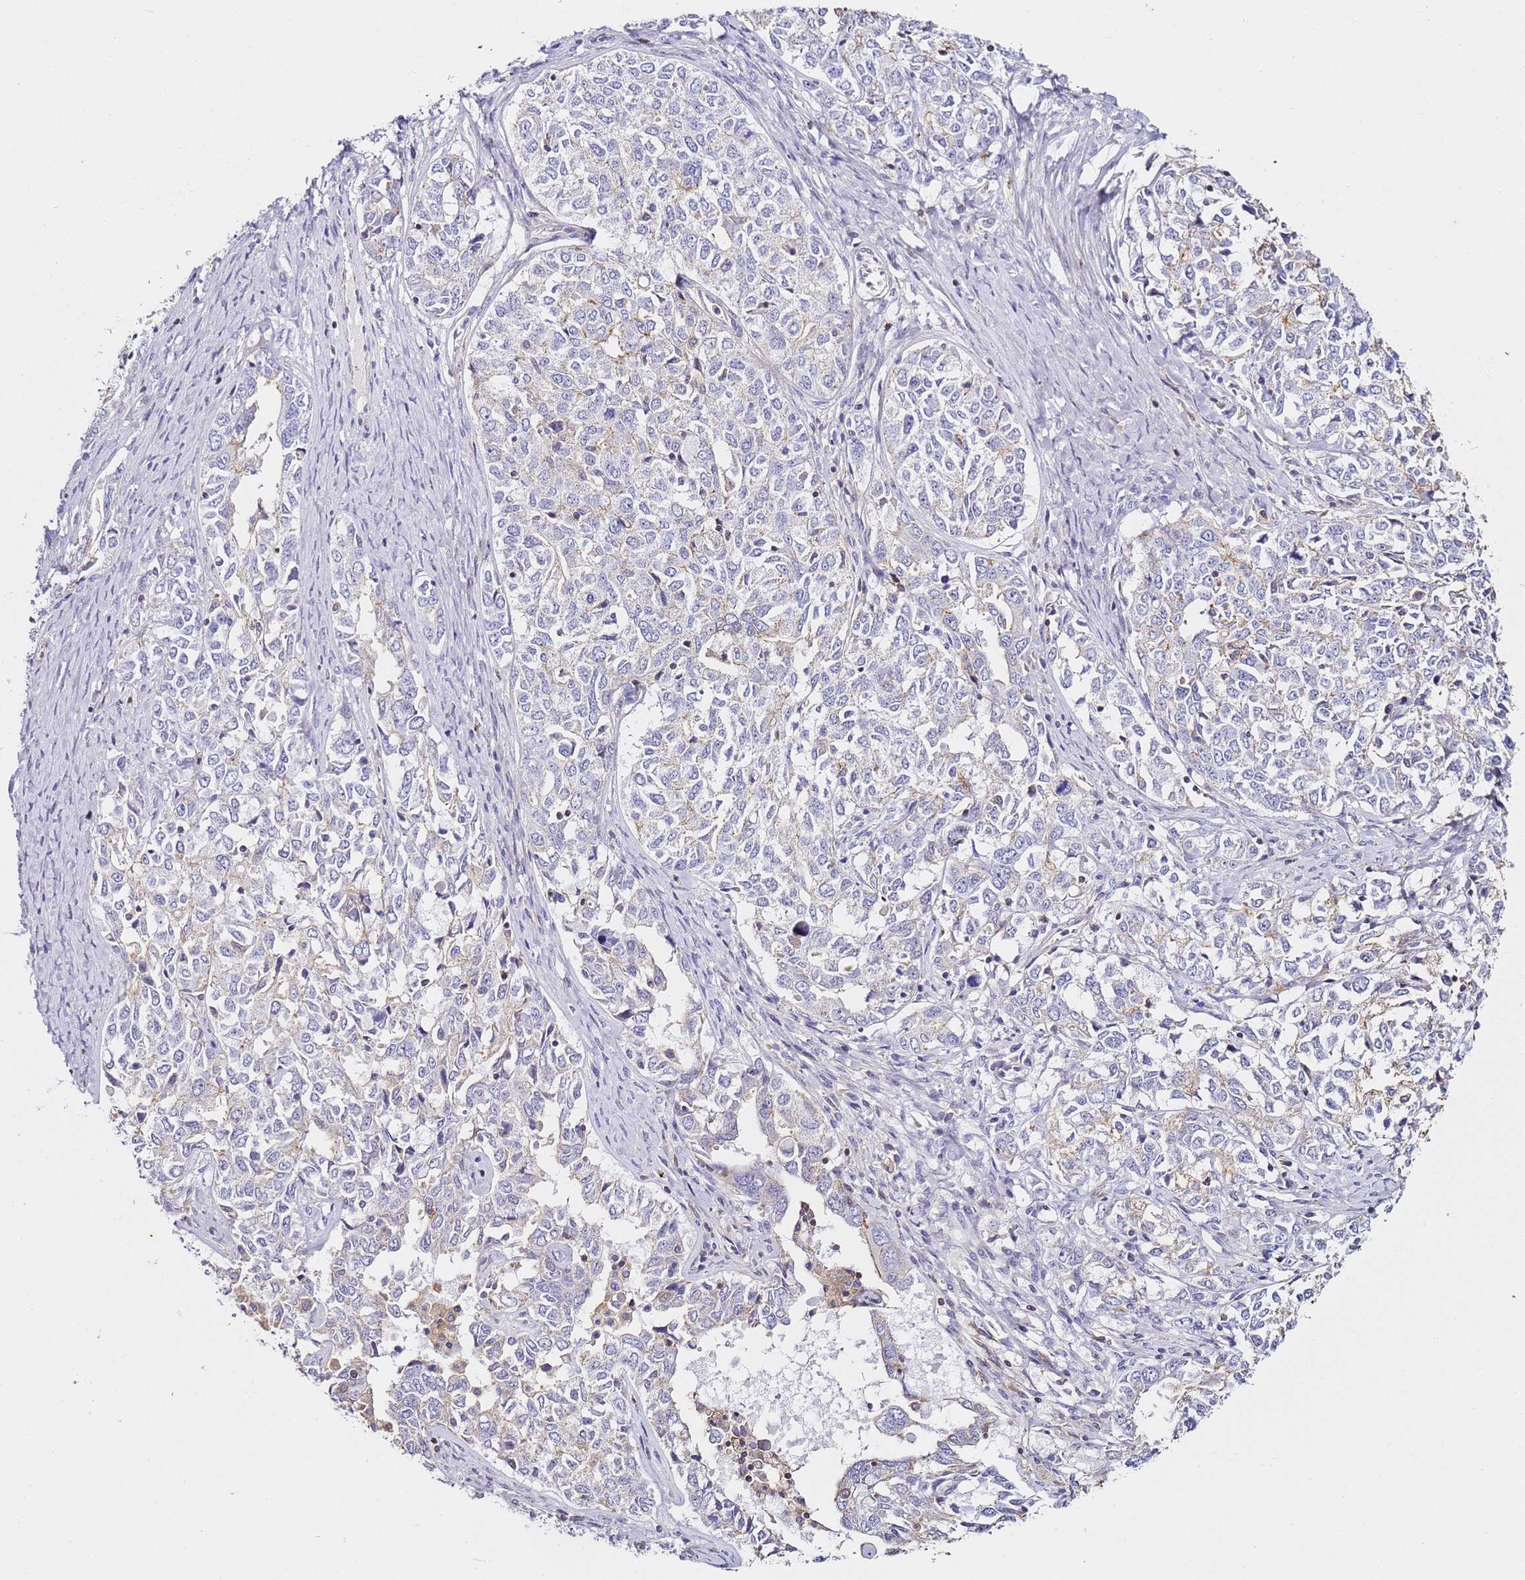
{"staining": {"intensity": "negative", "quantity": "none", "location": "none"}, "tissue": "ovarian cancer", "cell_type": "Tumor cells", "image_type": "cancer", "snomed": [{"axis": "morphology", "description": "Carcinoma, endometroid"}, {"axis": "topography", "description": "Ovary"}], "caption": "This image is of ovarian endometroid carcinoma stained with immunohistochemistry (IHC) to label a protein in brown with the nuclei are counter-stained blue. There is no expression in tumor cells.", "gene": "ZNF671", "patient": {"sex": "female", "age": 62}}